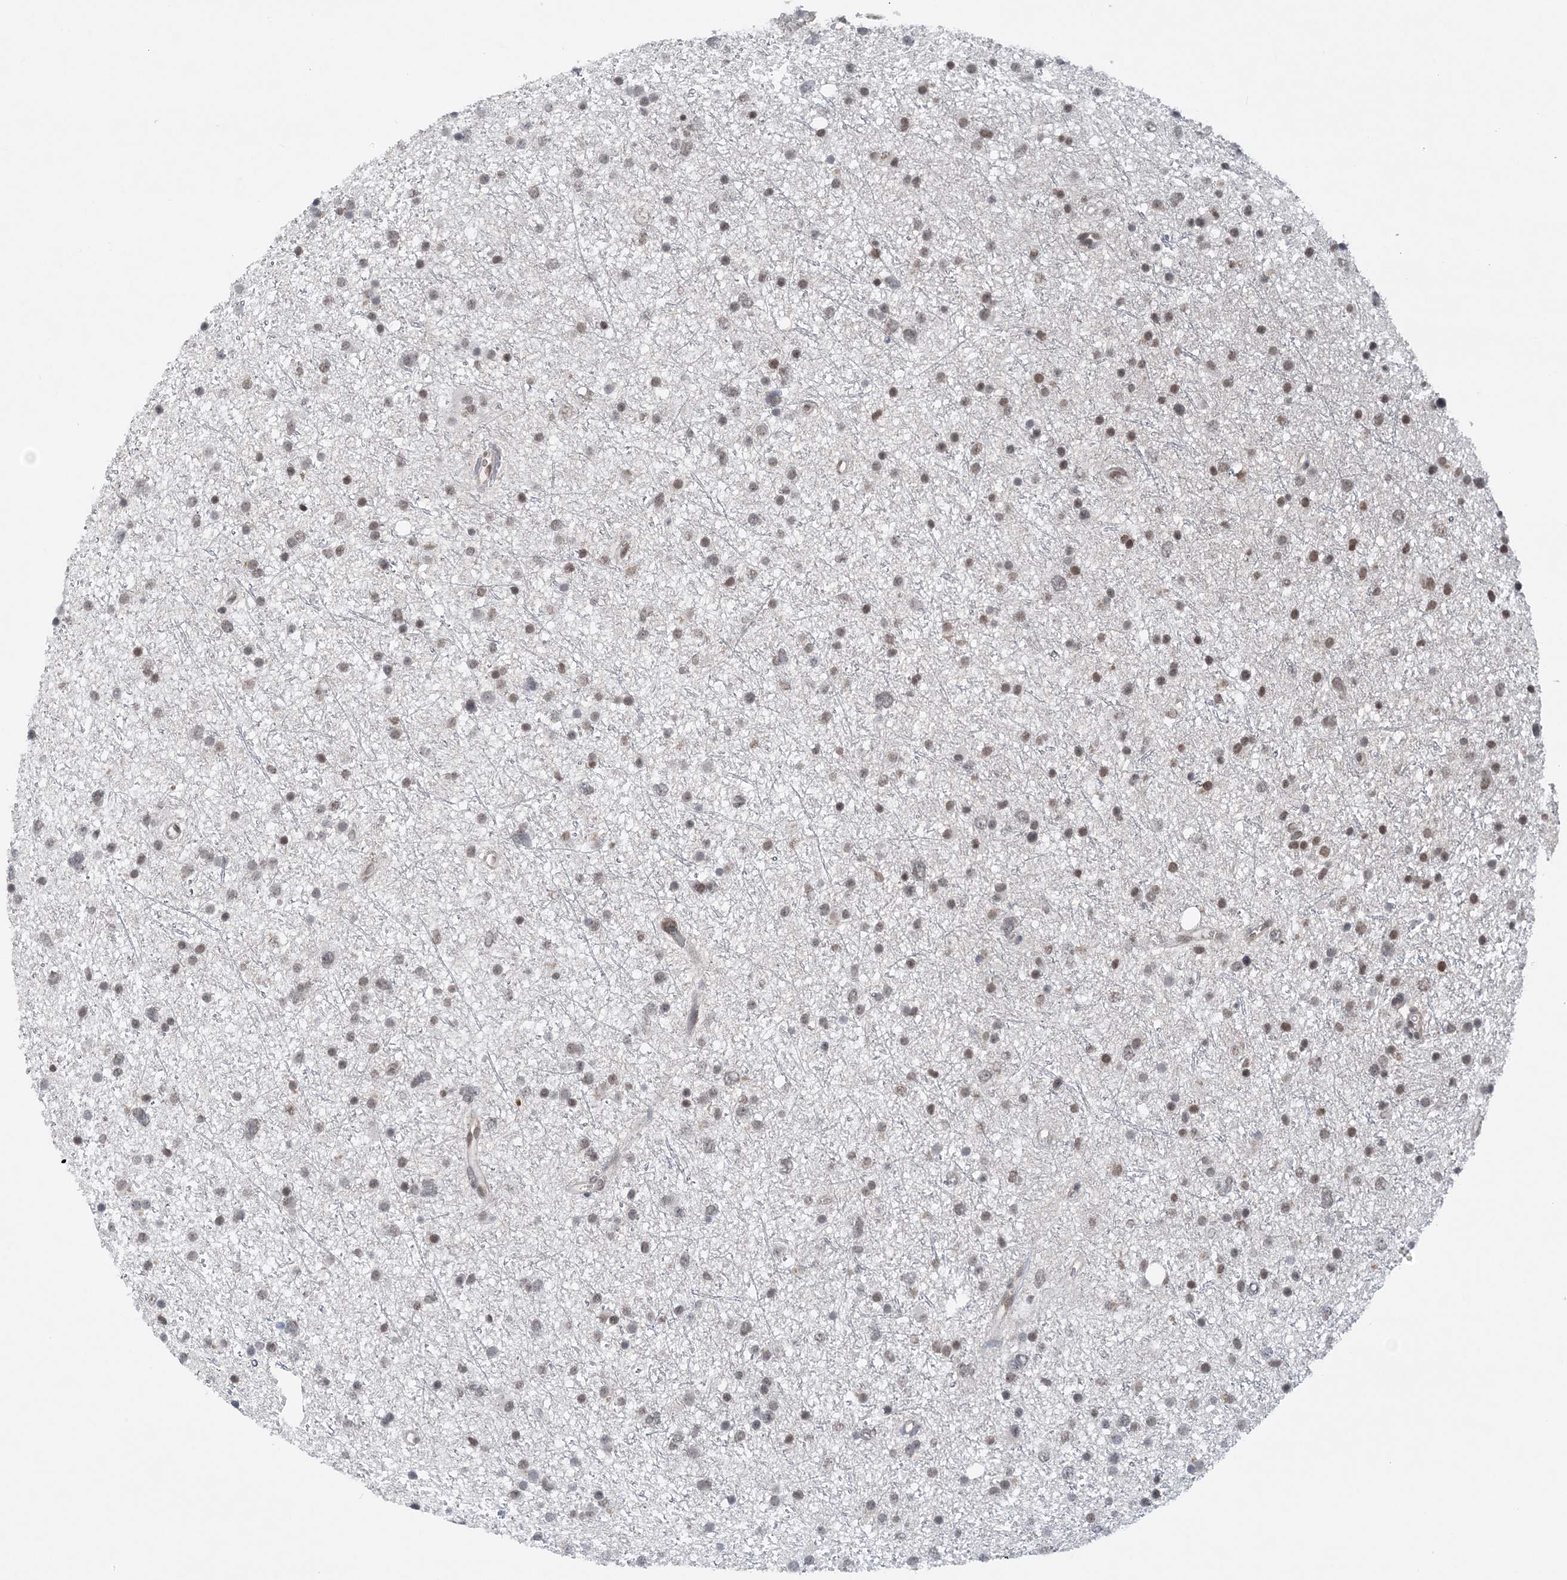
{"staining": {"intensity": "weak", "quantity": ">75%", "location": "nuclear"}, "tissue": "glioma", "cell_type": "Tumor cells", "image_type": "cancer", "snomed": [{"axis": "morphology", "description": "Glioma, malignant, Low grade"}, {"axis": "topography", "description": "Cerebral cortex"}], "caption": "Immunohistochemical staining of glioma exhibits low levels of weak nuclear staining in about >75% of tumor cells.", "gene": "CCDC152", "patient": {"sex": "female", "age": 39}}